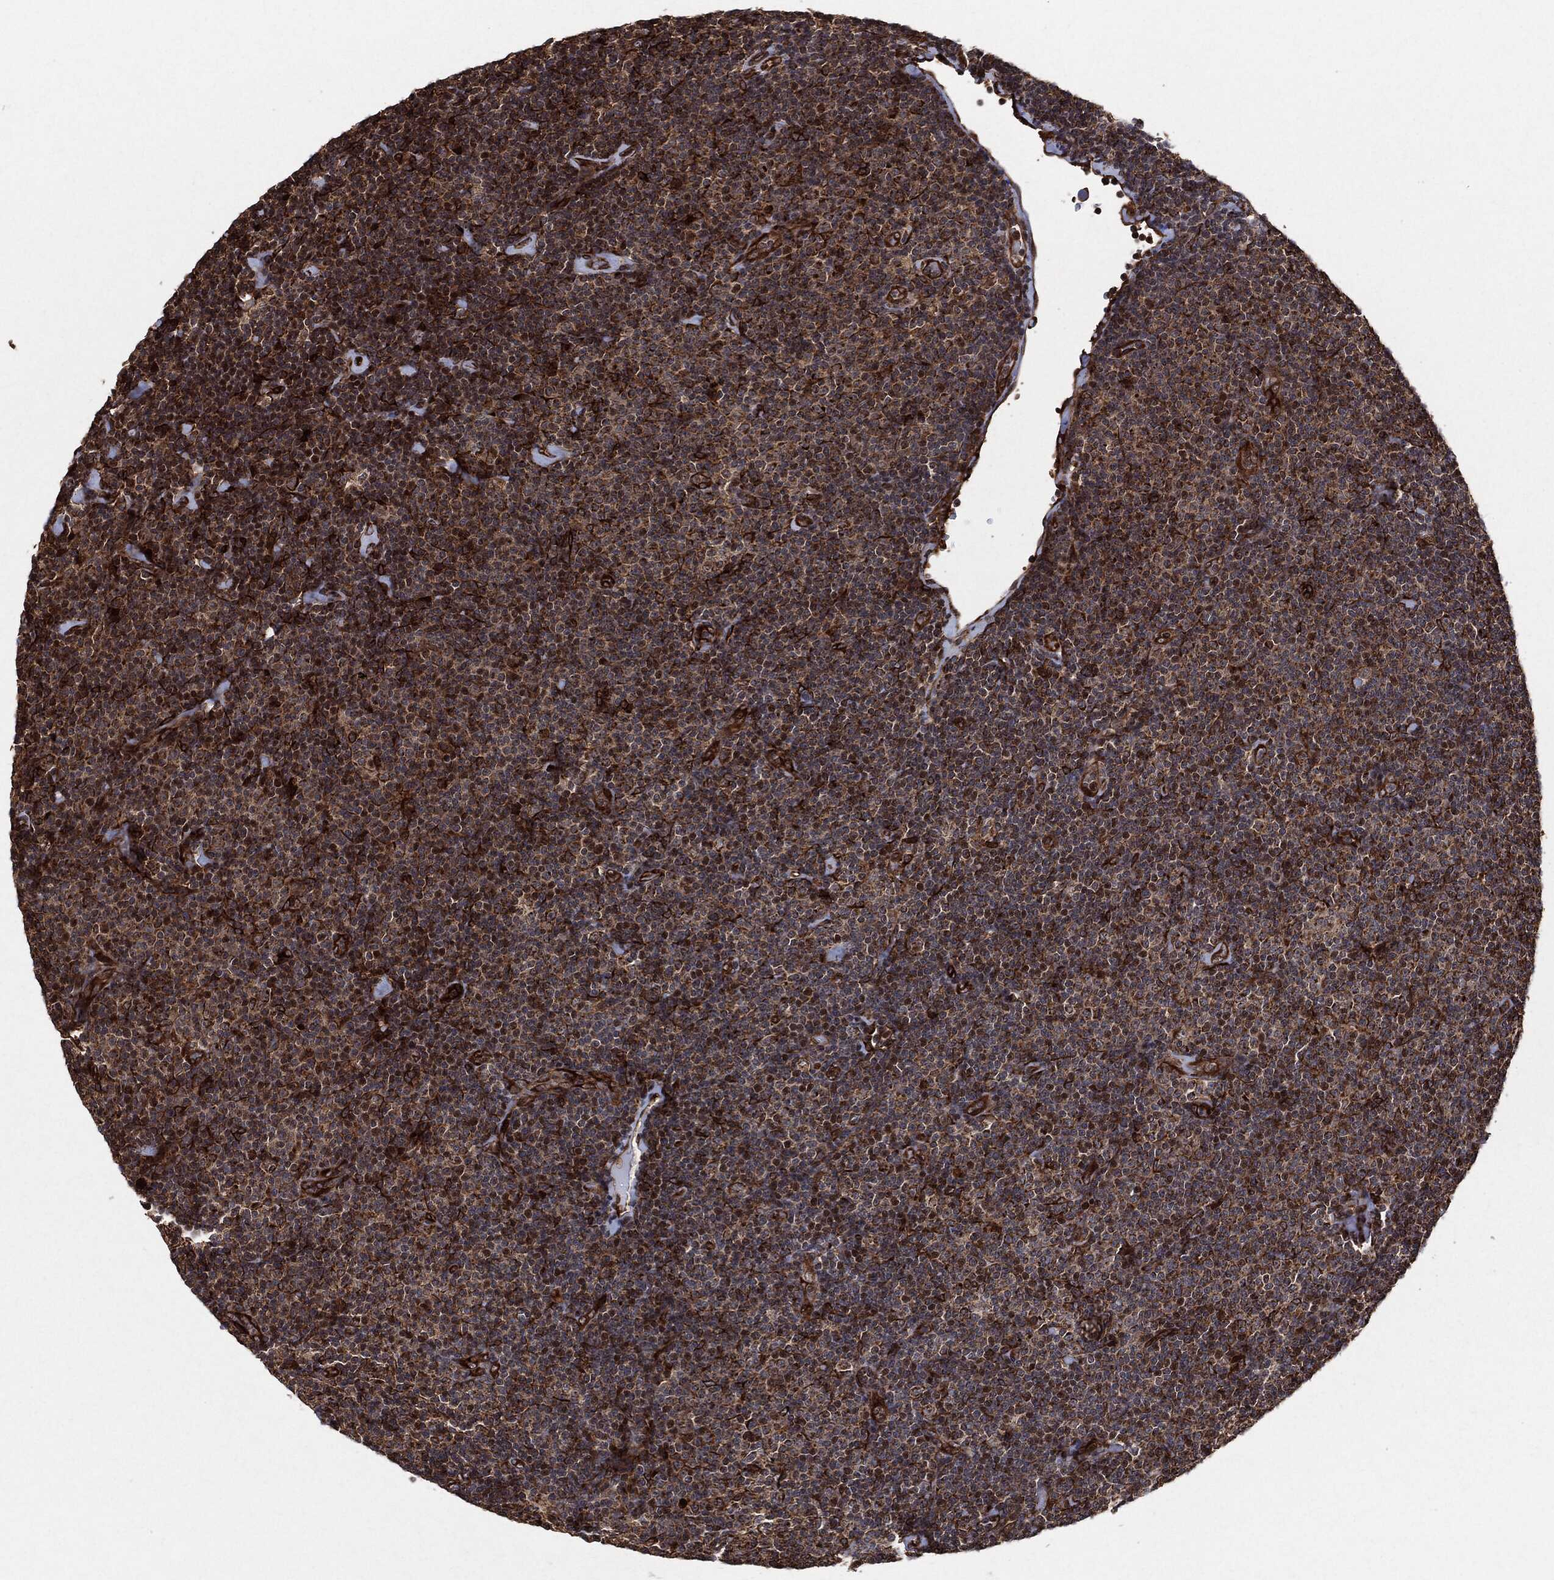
{"staining": {"intensity": "moderate", "quantity": "25%-75%", "location": "cytoplasmic/membranous"}, "tissue": "lymphoma", "cell_type": "Tumor cells", "image_type": "cancer", "snomed": [{"axis": "morphology", "description": "Malignant lymphoma, non-Hodgkin's type, Low grade"}, {"axis": "topography", "description": "Lymph node"}], "caption": "DAB immunohistochemical staining of human malignant lymphoma, non-Hodgkin's type (low-grade) shows moderate cytoplasmic/membranous protein expression in about 25%-75% of tumor cells. The protein is shown in brown color, while the nuclei are stained blue.", "gene": "BCAR1", "patient": {"sex": "male", "age": 81}}